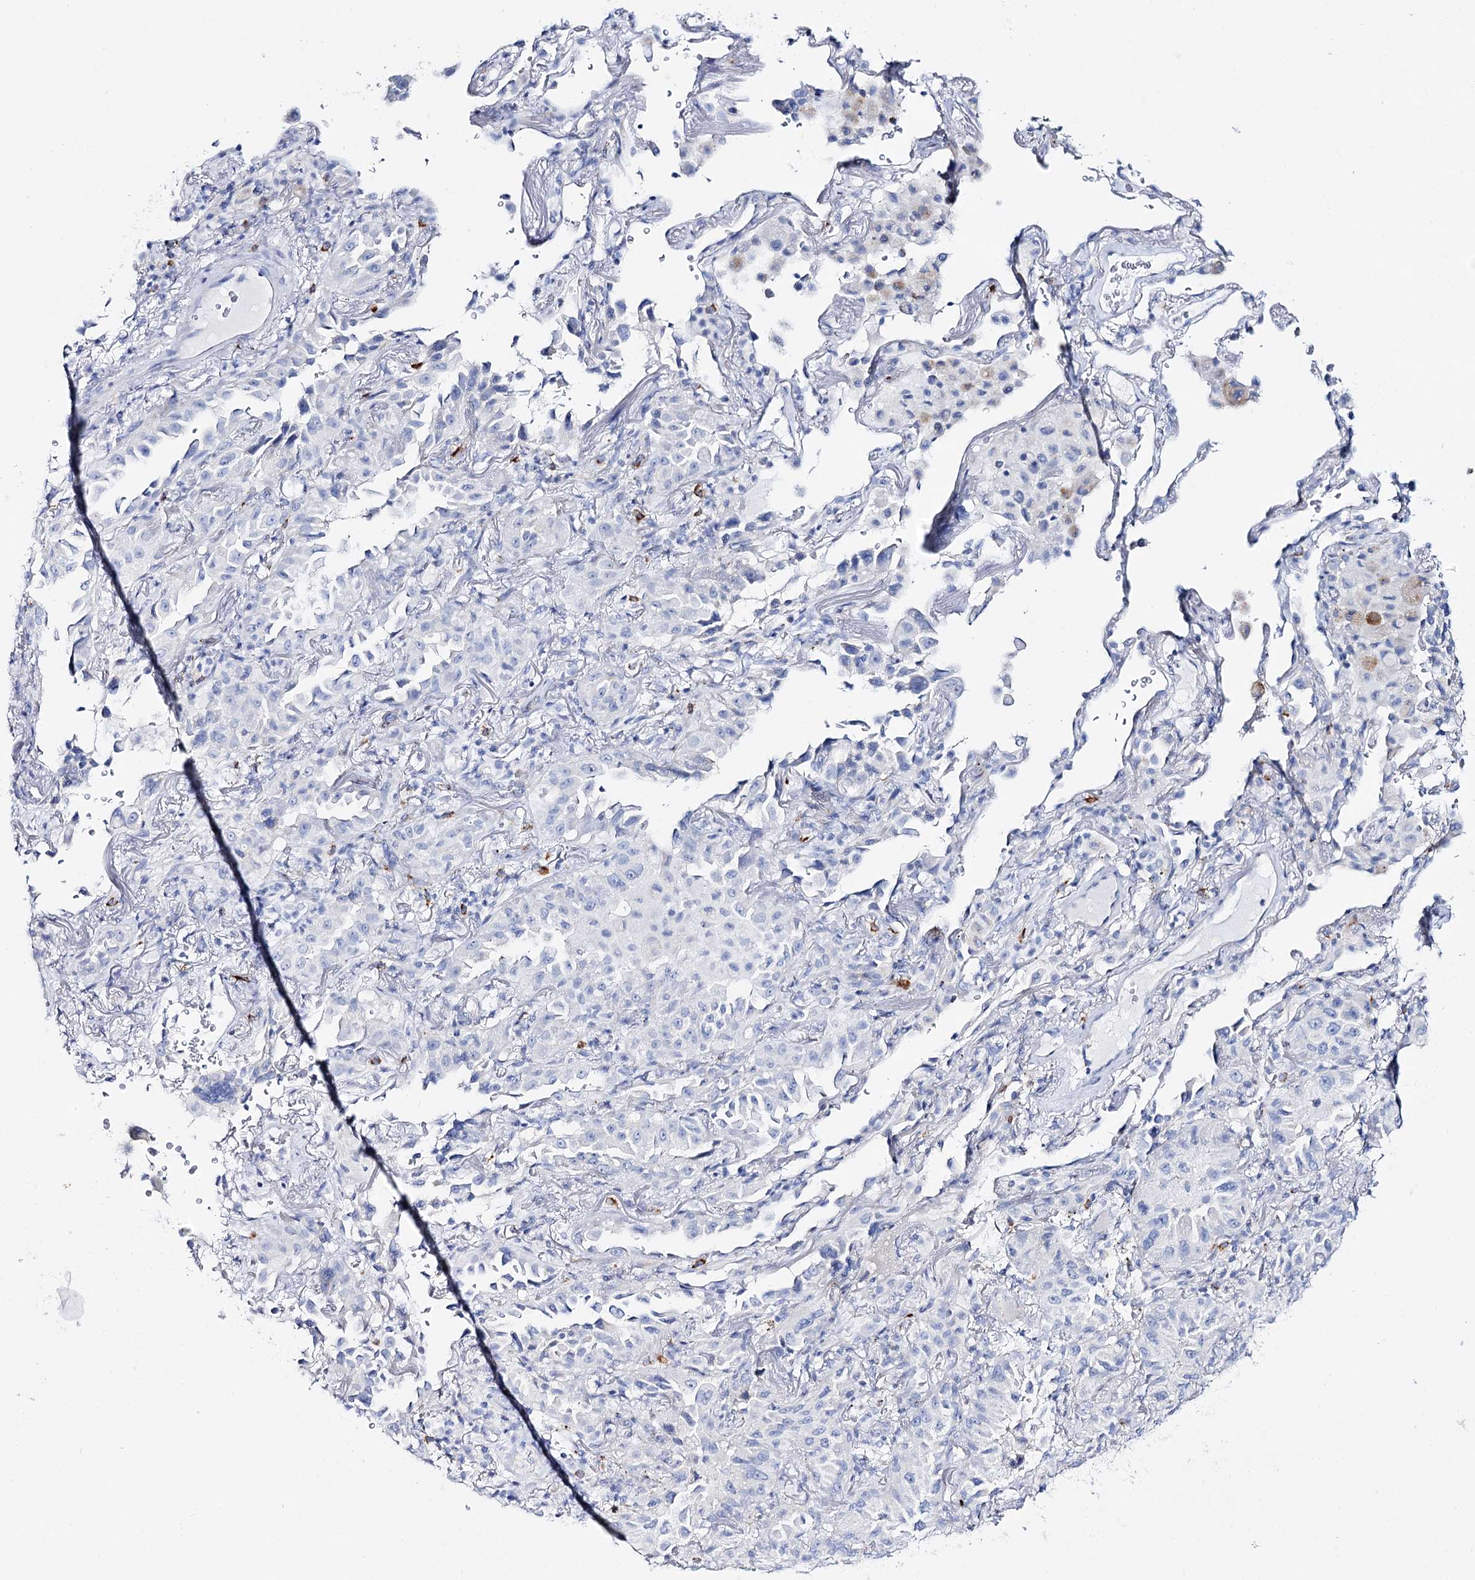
{"staining": {"intensity": "negative", "quantity": "none", "location": "none"}, "tissue": "lung cancer", "cell_type": "Tumor cells", "image_type": "cancer", "snomed": [{"axis": "morphology", "description": "Adenocarcinoma, NOS"}, {"axis": "topography", "description": "Lung"}], "caption": "Immunohistochemistry (IHC) of human lung cancer (adenocarcinoma) shows no expression in tumor cells.", "gene": "SLC3A1", "patient": {"sex": "female", "age": 69}}